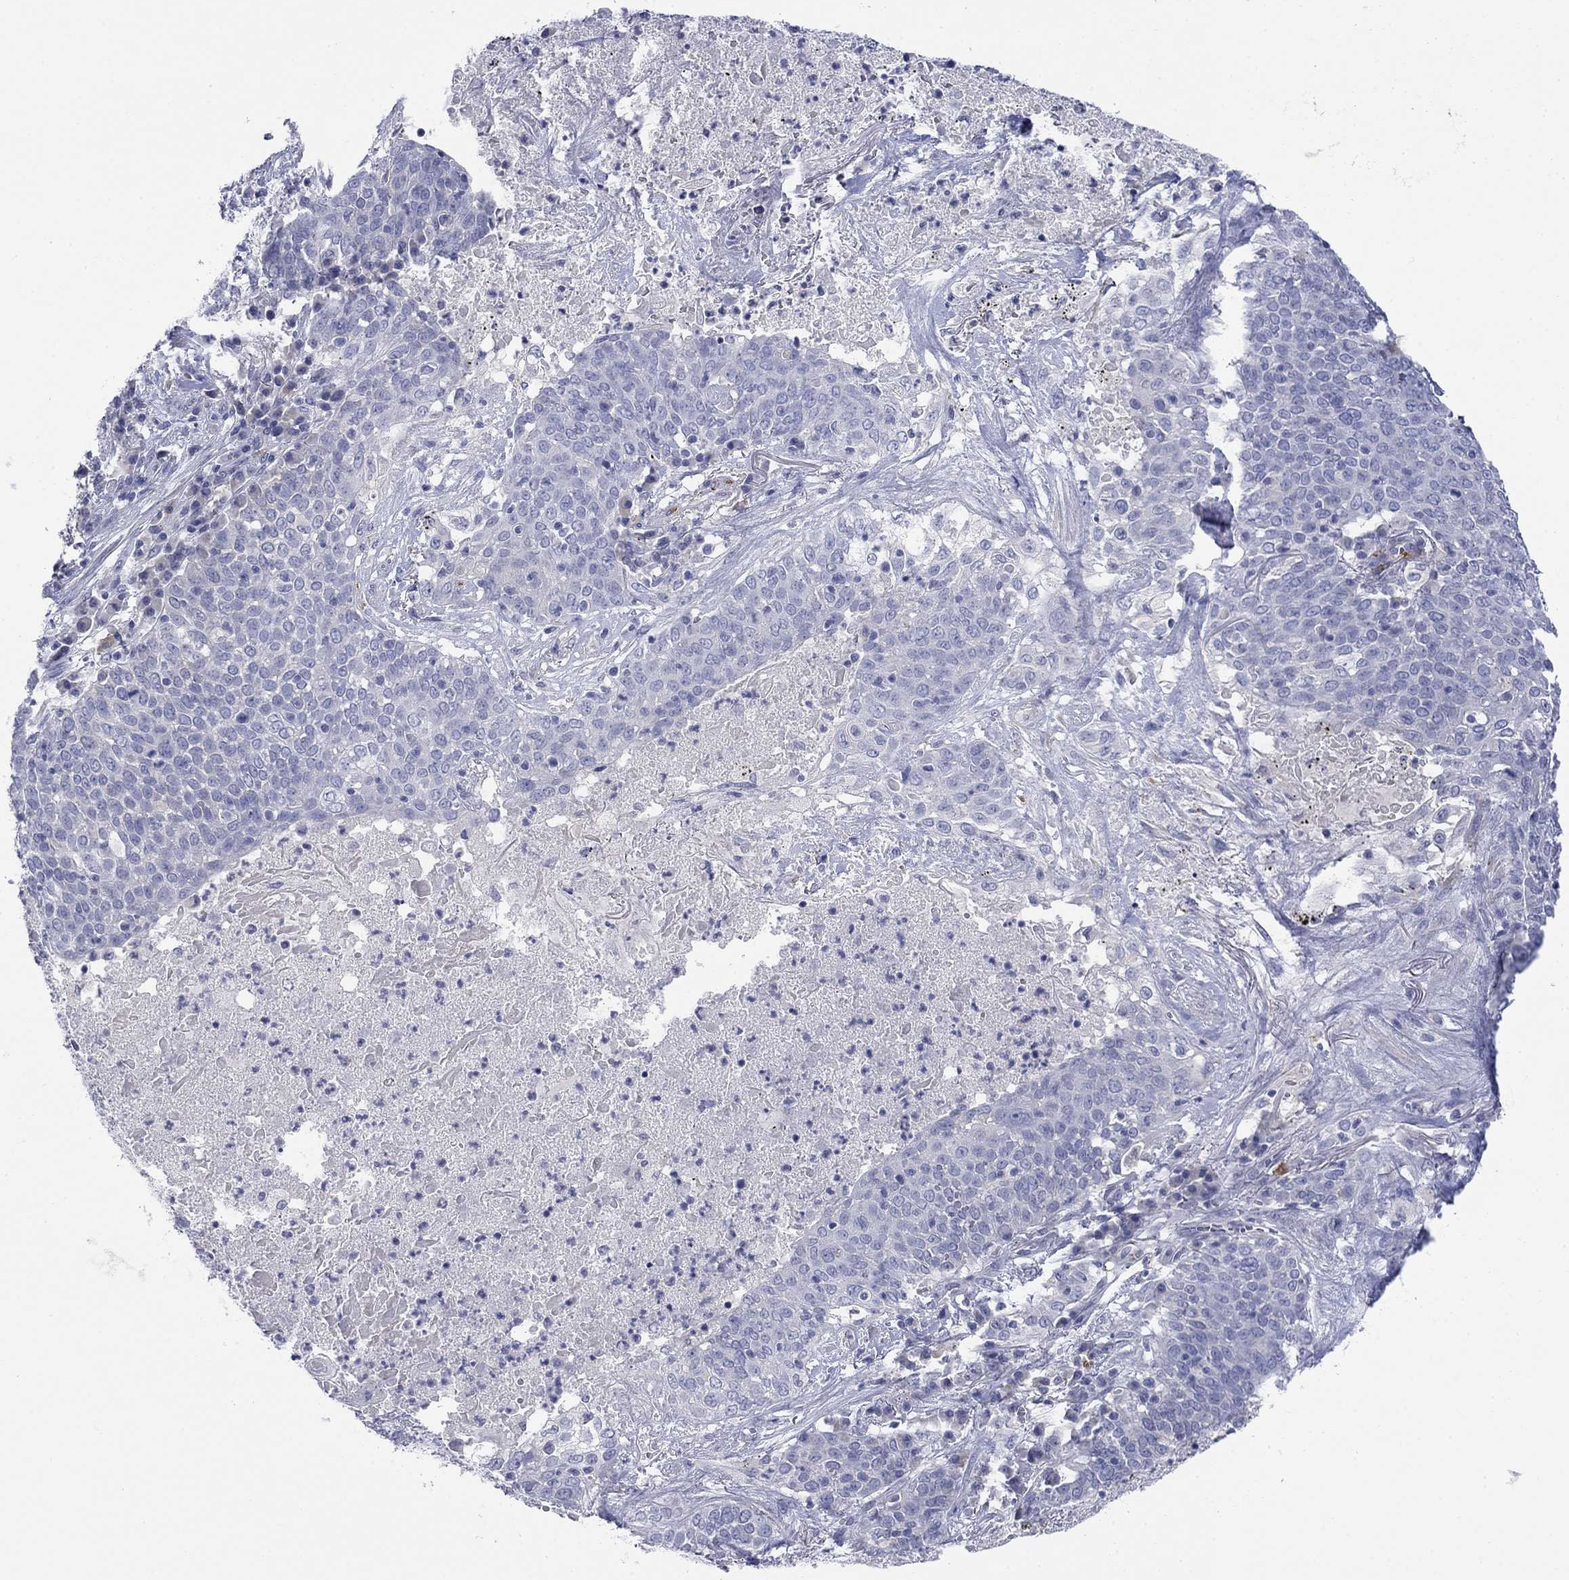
{"staining": {"intensity": "negative", "quantity": "none", "location": "none"}, "tissue": "lung cancer", "cell_type": "Tumor cells", "image_type": "cancer", "snomed": [{"axis": "morphology", "description": "Squamous cell carcinoma, NOS"}, {"axis": "topography", "description": "Lung"}], "caption": "A high-resolution photomicrograph shows IHC staining of lung cancer (squamous cell carcinoma), which exhibits no significant positivity in tumor cells.", "gene": "PTPRZ1", "patient": {"sex": "male", "age": 82}}